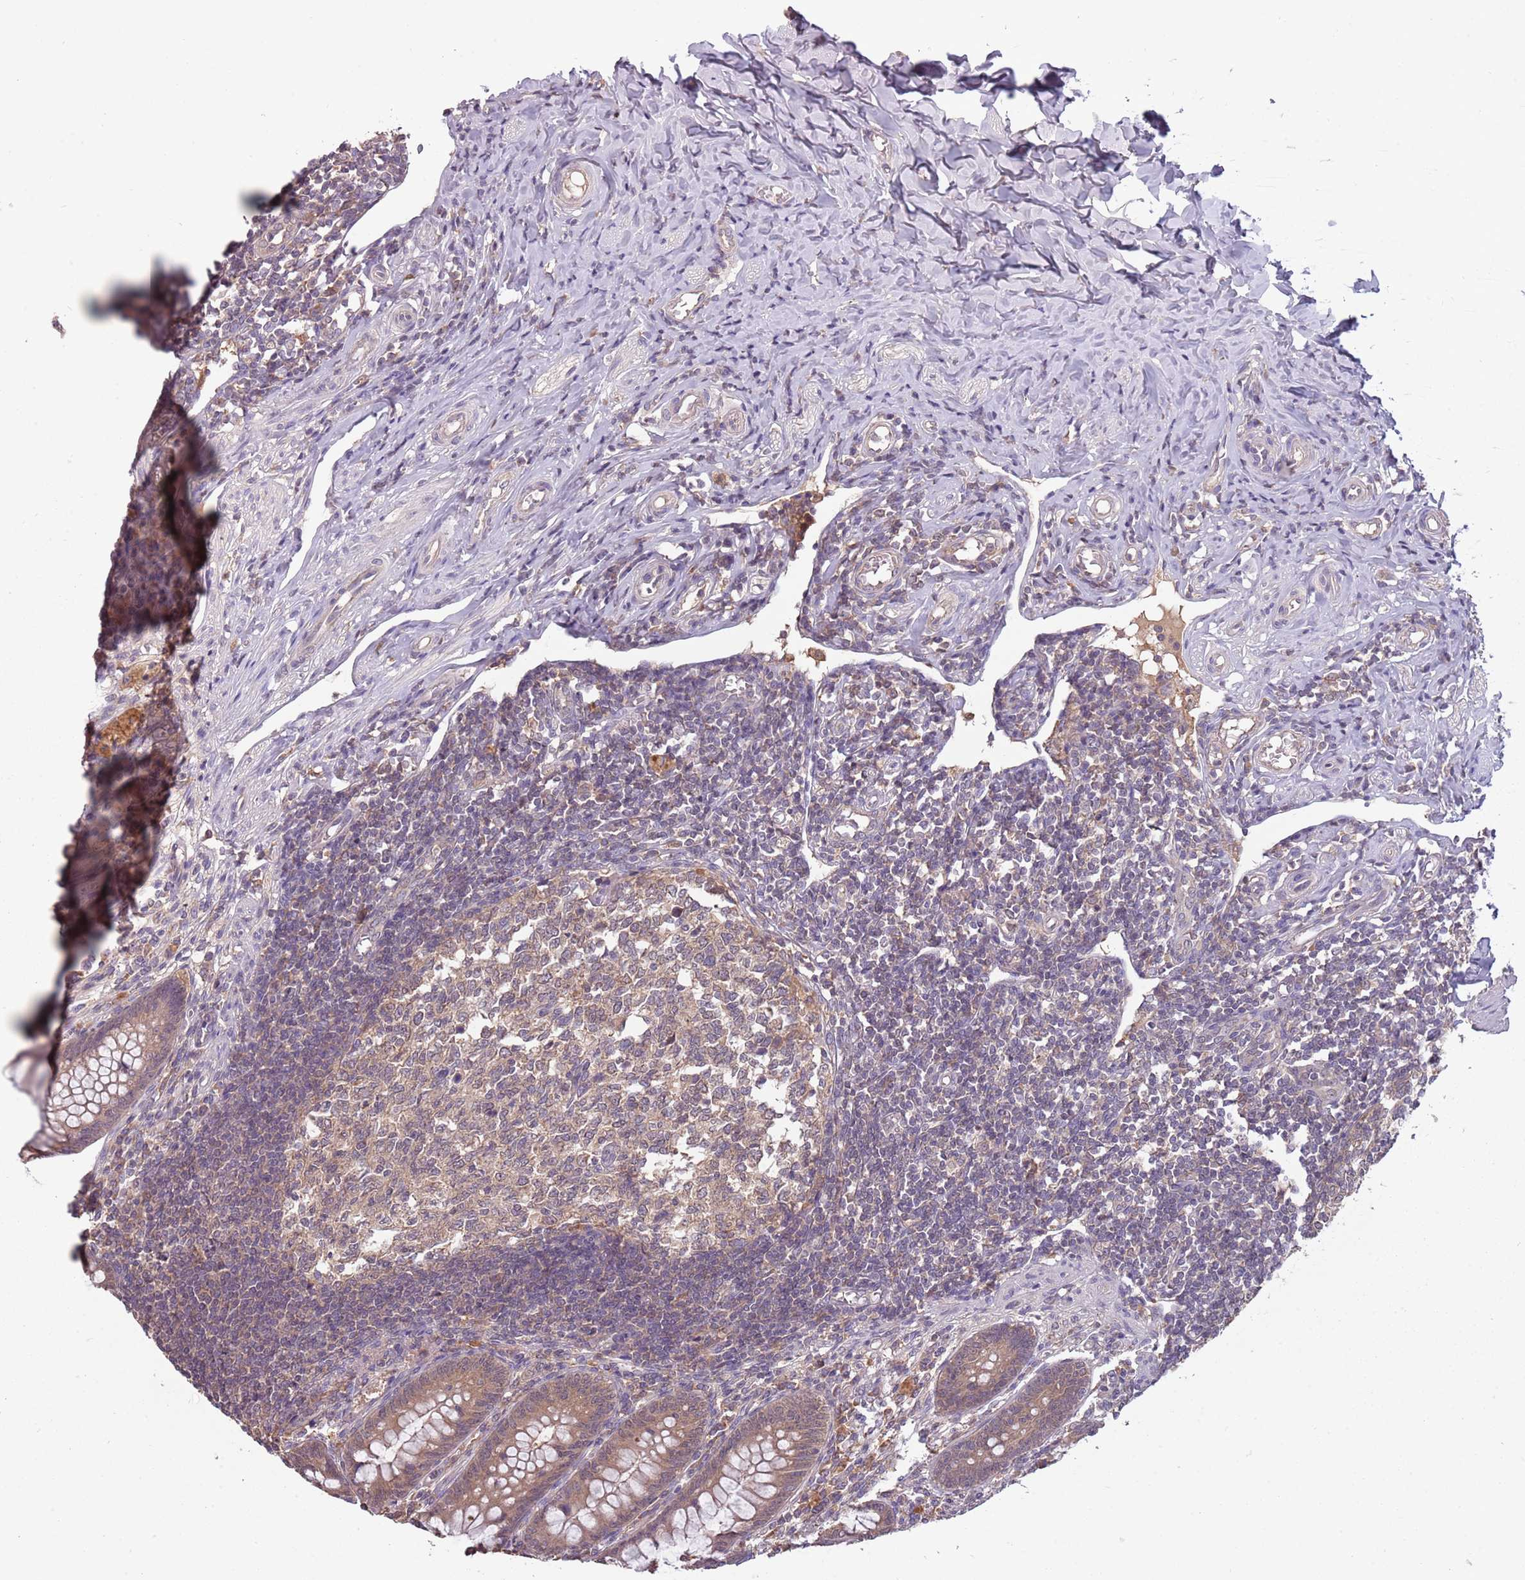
{"staining": {"intensity": "moderate", "quantity": ">75%", "location": "cytoplasmic/membranous"}, "tissue": "appendix", "cell_type": "Glandular cells", "image_type": "normal", "snomed": [{"axis": "morphology", "description": "Normal tissue, NOS"}, {"axis": "topography", "description": "Appendix"}], "caption": "High-power microscopy captured an immunohistochemistry (IHC) photomicrograph of unremarkable appendix, revealing moderate cytoplasmic/membranous positivity in about >75% of glandular cells.", "gene": "USP32", "patient": {"sex": "female", "age": 33}}